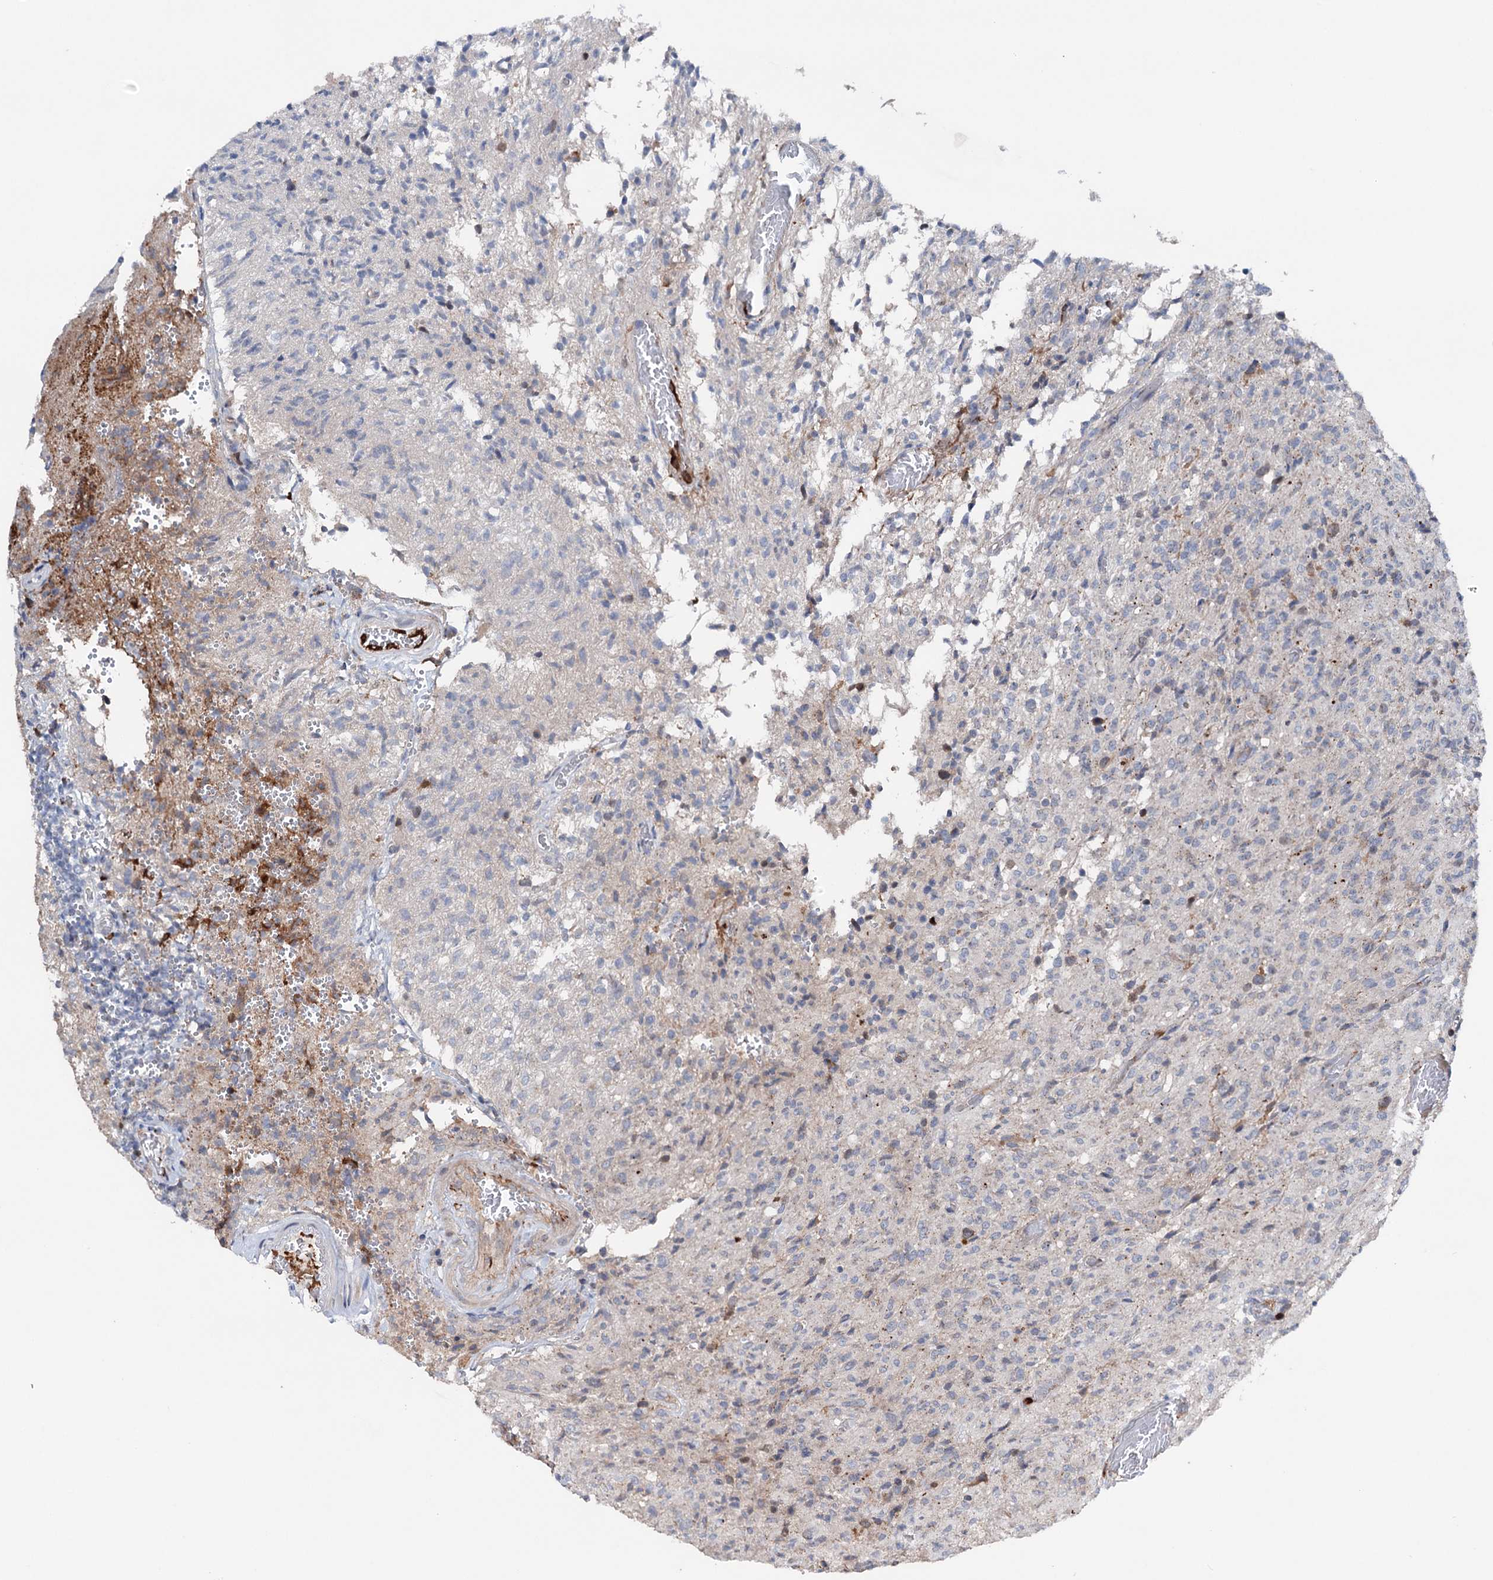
{"staining": {"intensity": "negative", "quantity": "none", "location": "none"}, "tissue": "glioma", "cell_type": "Tumor cells", "image_type": "cancer", "snomed": [{"axis": "morphology", "description": "Glioma, malignant, High grade"}, {"axis": "topography", "description": "Brain"}], "caption": "Protein analysis of glioma shows no significant staining in tumor cells. (DAB (3,3'-diaminobenzidine) IHC visualized using brightfield microscopy, high magnification).", "gene": "NCAPD2", "patient": {"sex": "female", "age": 57}}